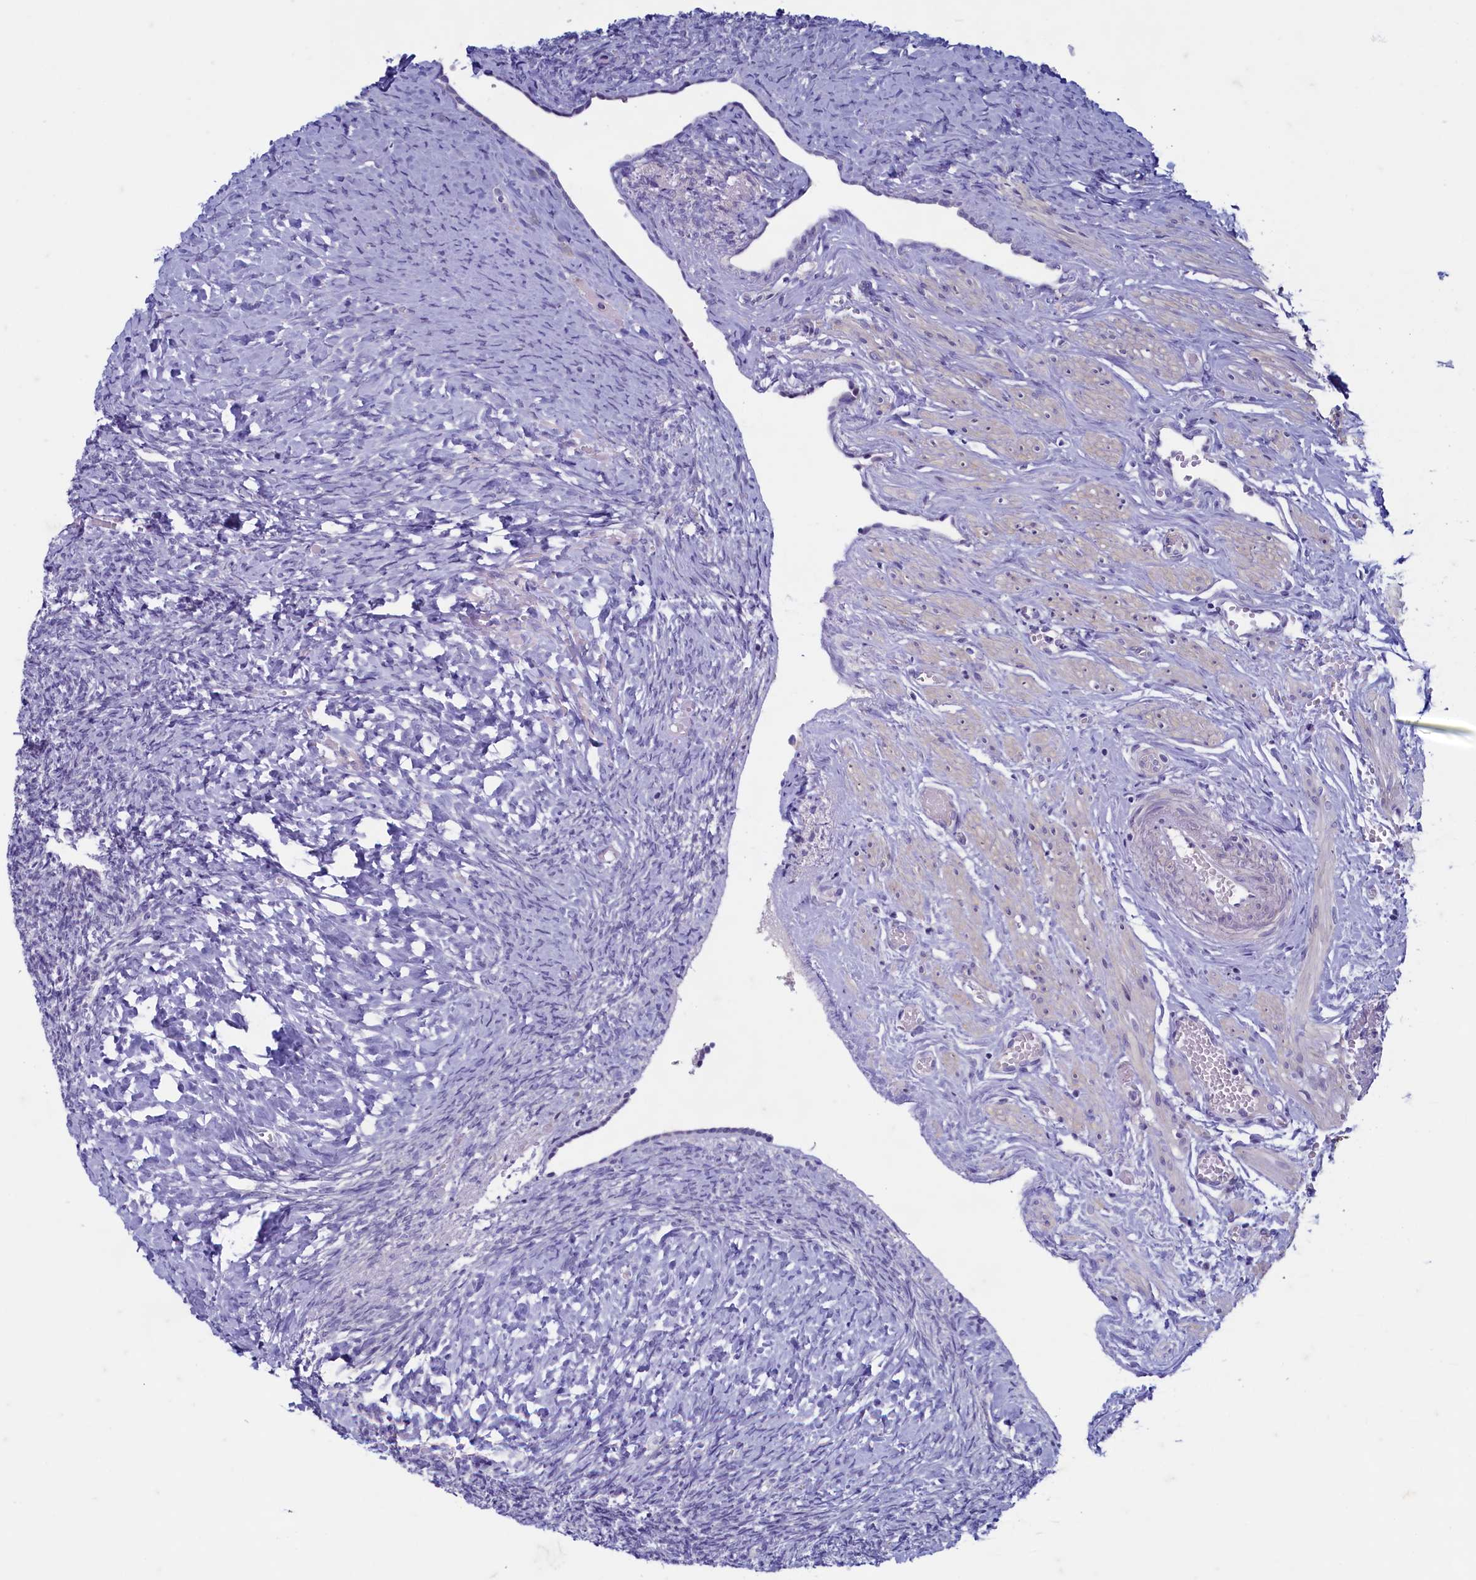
{"staining": {"intensity": "negative", "quantity": "none", "location": "none"}, "tissue": "ovary", "cell_type": "Ovarian stroma cells", "image_type": "normal", "snomed": [{"axis": "morphology", "description": "Normal tissue, NOS"}, {"axis": "topography", "description": "Ovary"}], "caption": "An image of human ovary is negative for staining in ovarian stroma cells. (DAB IHC, high magnification).", "gene": "MAP1LC3A", "patient": {"sex": "female", "age": 41}}